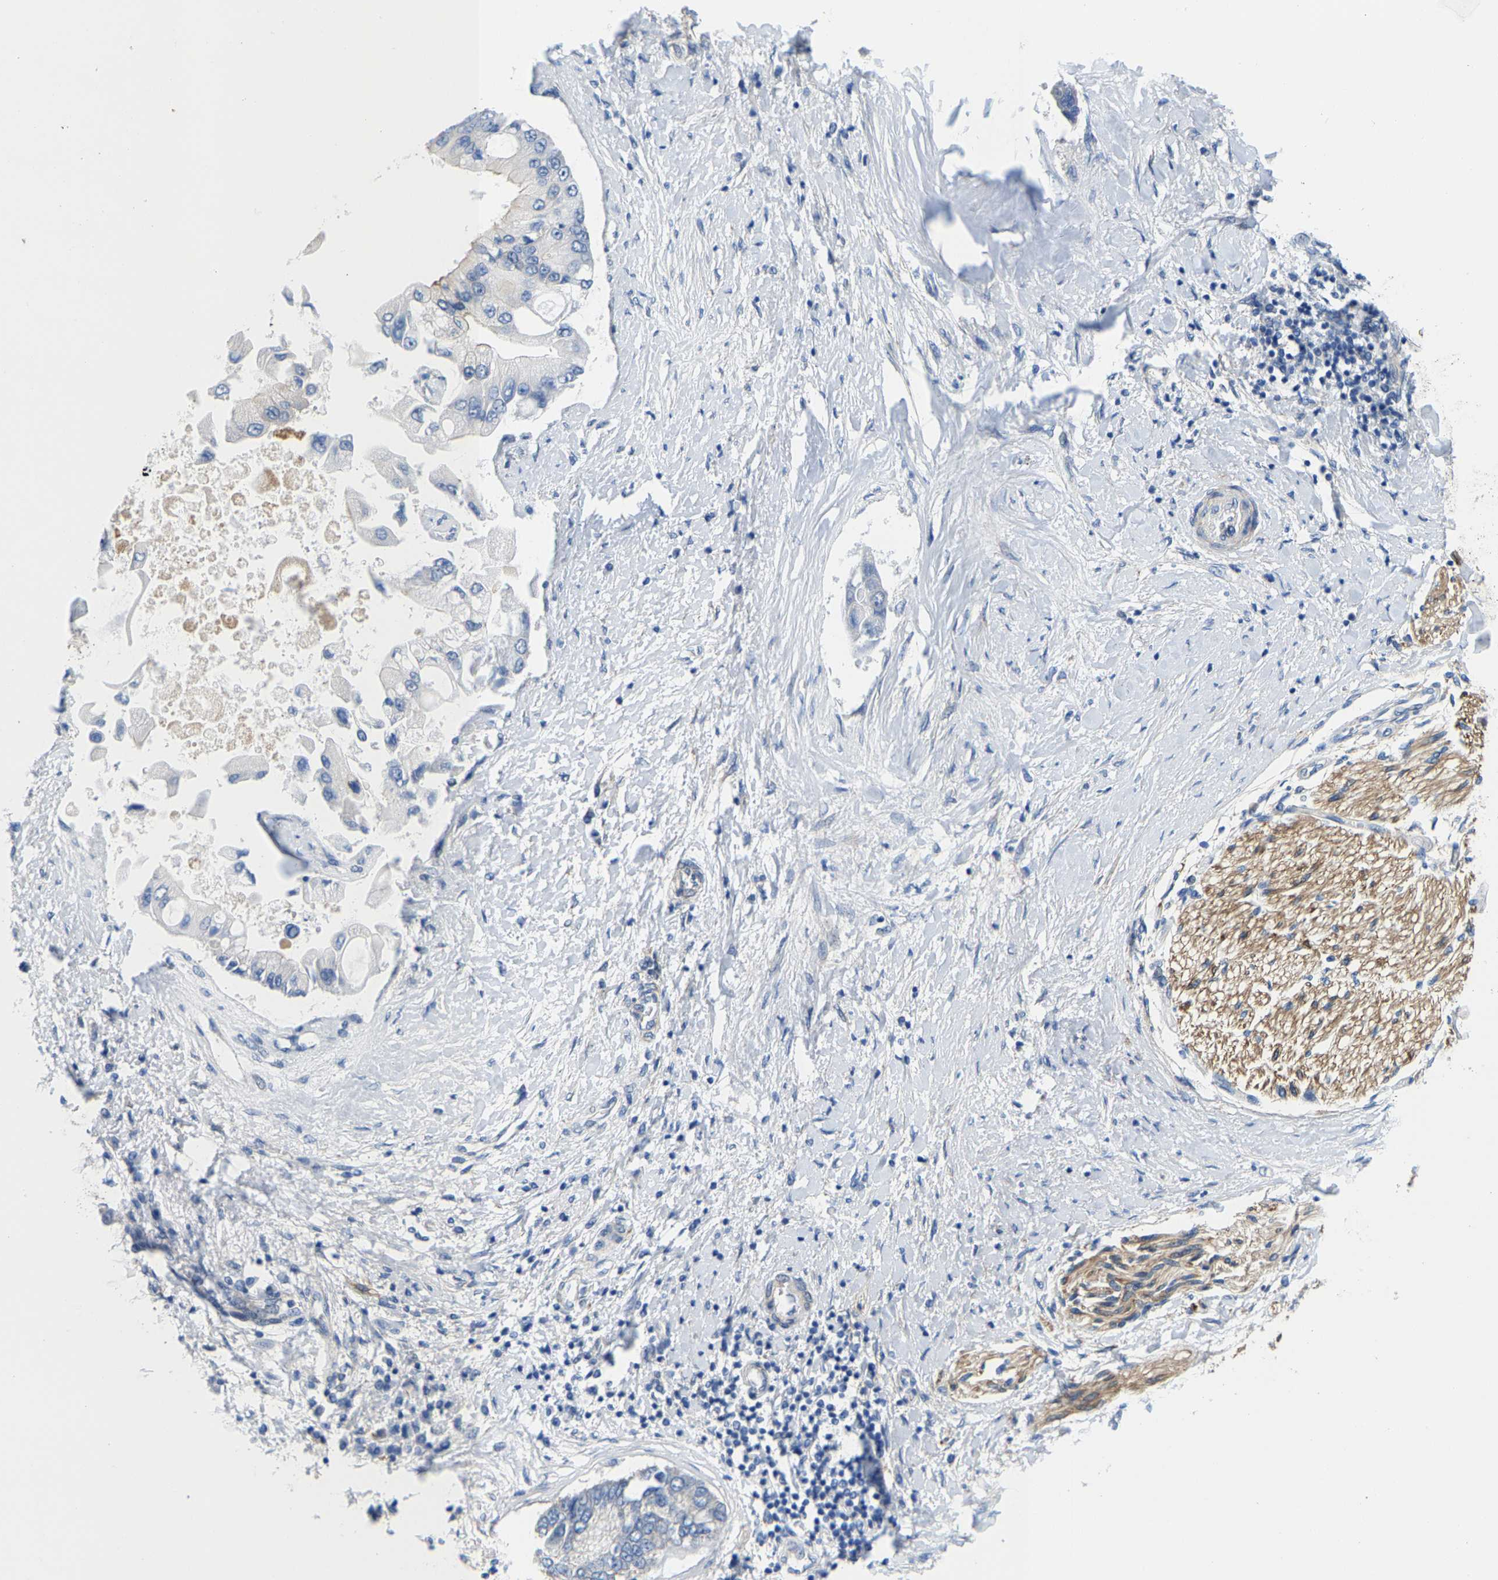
{"staining": {"intensity": "negative", "quantity": "none", "location": "none"}, "tissue": "liver cancer", "cell_type": "Tumor cells", "image_type": "cancer", "snomed": [{"axis": "morphology", "description": "Cholangiocarcinoma"}, {"axis": "topography", "description": "Liver"}], "caption": "There is no significant expression in tumor cells of liver cancer (cholangiocarcinoma).", "gene": "DSCAM", "patient": {"sex": "male", "age": 50}}